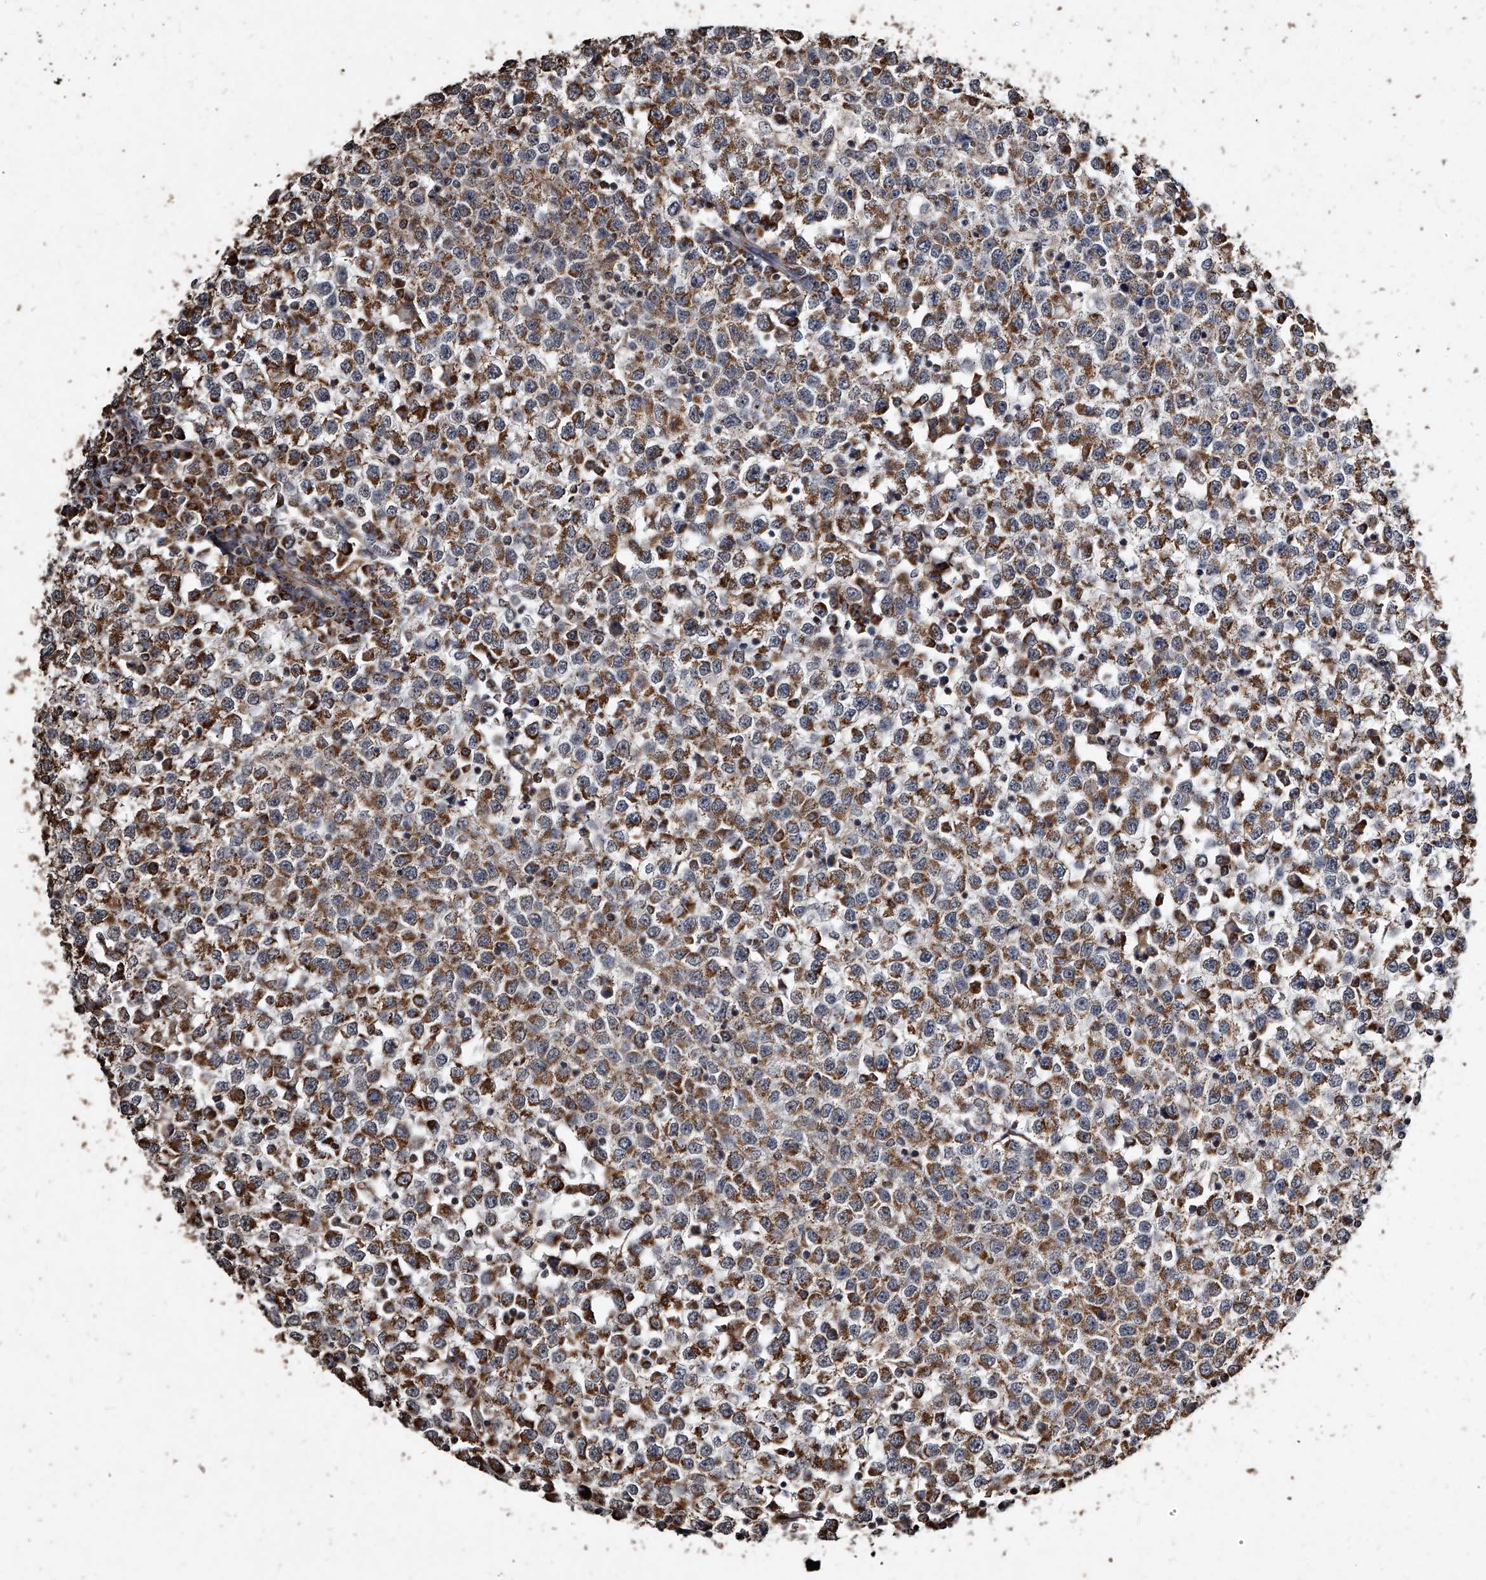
{"staining": {"intensity": "moderate", "quantity": ">75%", "location": "cytoplasmic/membranous"}, "tissue": "testis cancer", "cell_type": "Tumor cells", "image_type": "cancer", "snomed": [{"axis": "morphology", "description": "Seminoma, NOS"}, {"axis": "topography", "description": "Testis"}], "caption": "Human testis cancer stained with a protein marker exhibits moderate staining in tumor cells.", "gene": "GPR183", "patient": {"sex": "male", "age": 65}}